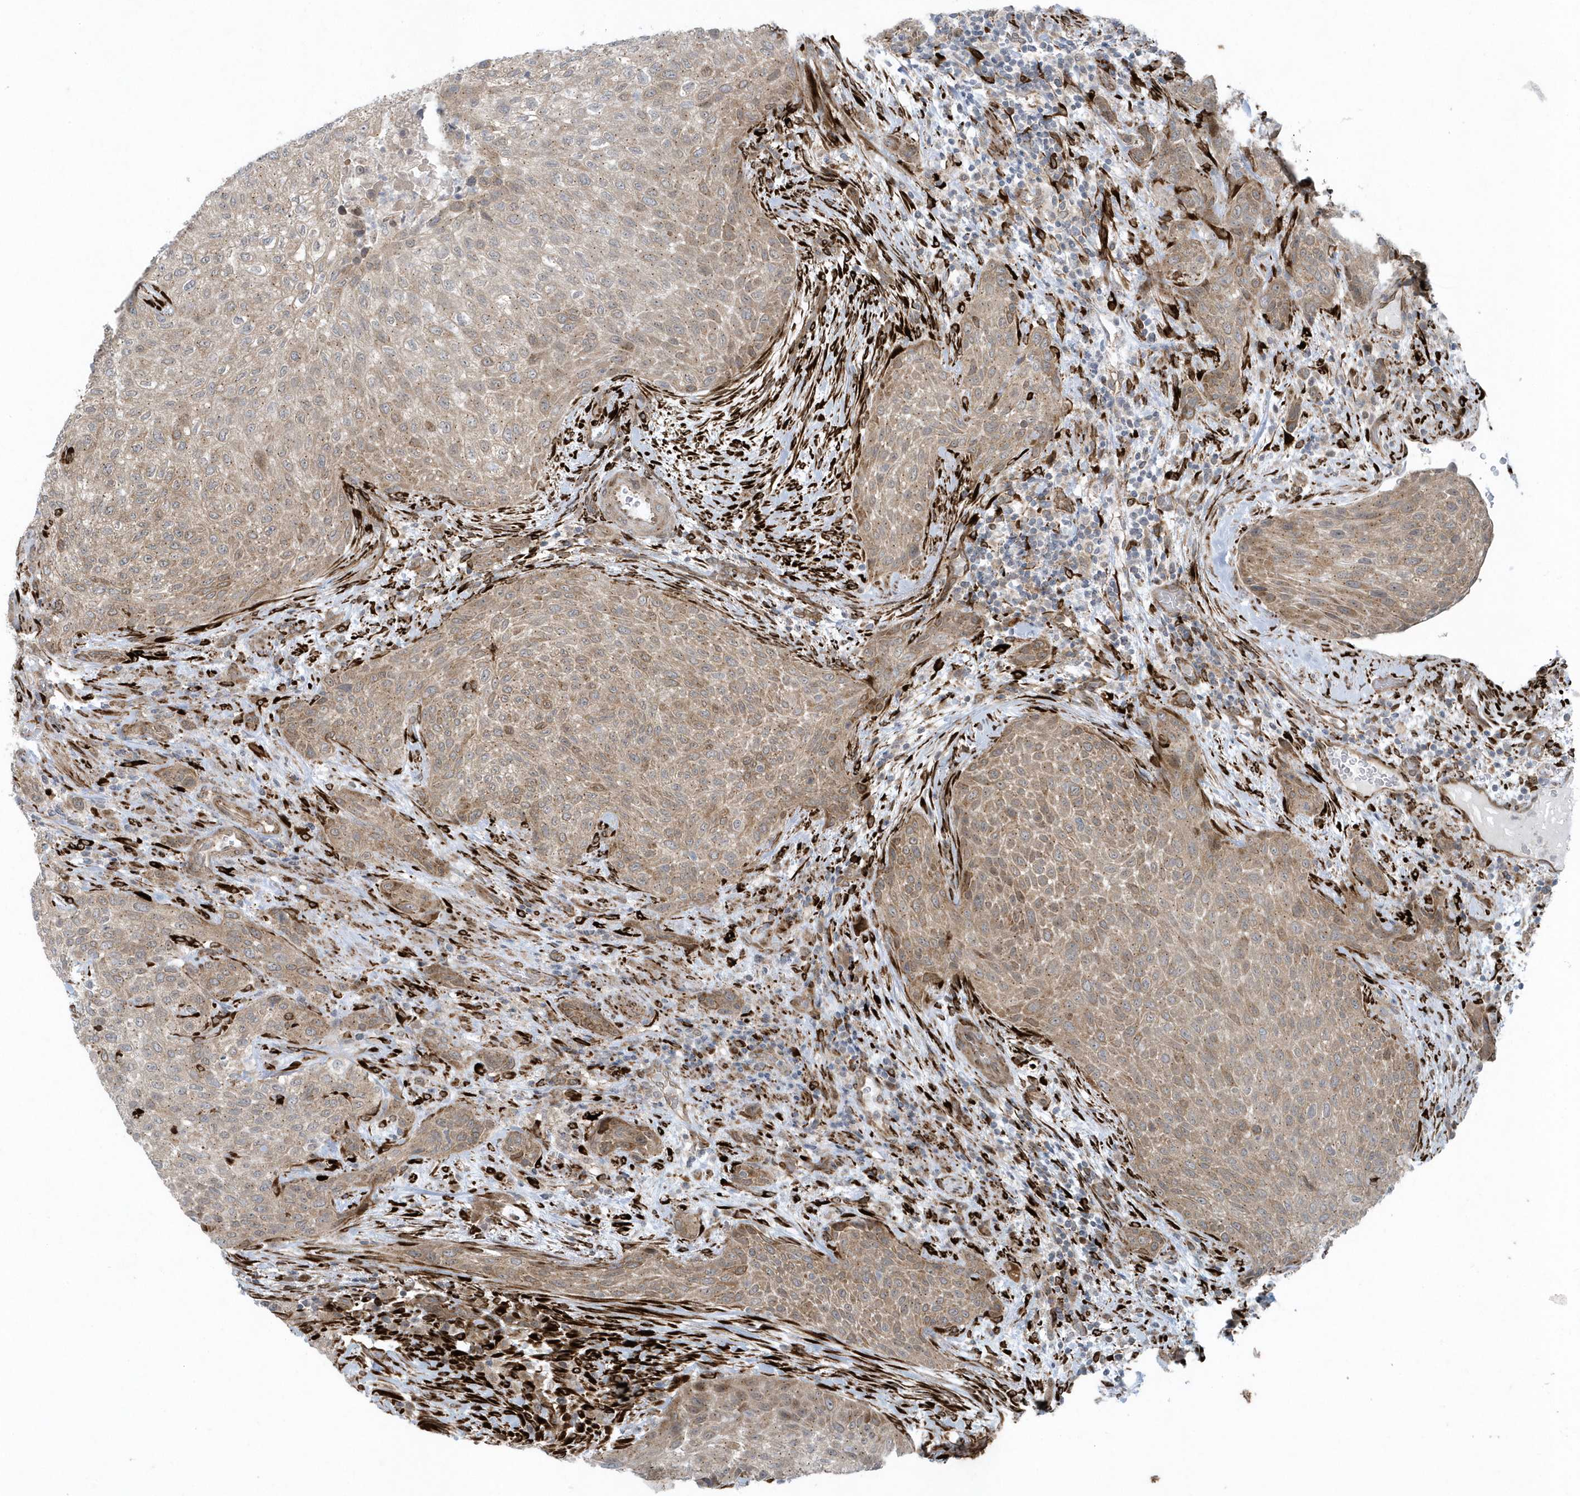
{"staining": {"intensity": "weak", "quantity": "25%-75%", "location": "cytoplasmic/membranous"}, "tissue": "urothelial cancer", "cell_type": "Tumor cells", "image_type": "cancer", "snomed": [{"axis": "morphology", "description": "Urothelial carcinoma, High grade"}, {"axis": "topography", "description": "Urinary bladder"}], "caption": "Immunohistochemical staining of human high-grade urothelial carcinoma displays low levels of weak cytoplasmic/membranous positivity in about 25%-75% of tumor cells. The staining is performed using DAB brown chromogen to label protein expression. The nuclei are counter-stained blue using hematoxylin.", "gene": "FAM98A", "patient": {"sex": "male", "age": 35}}